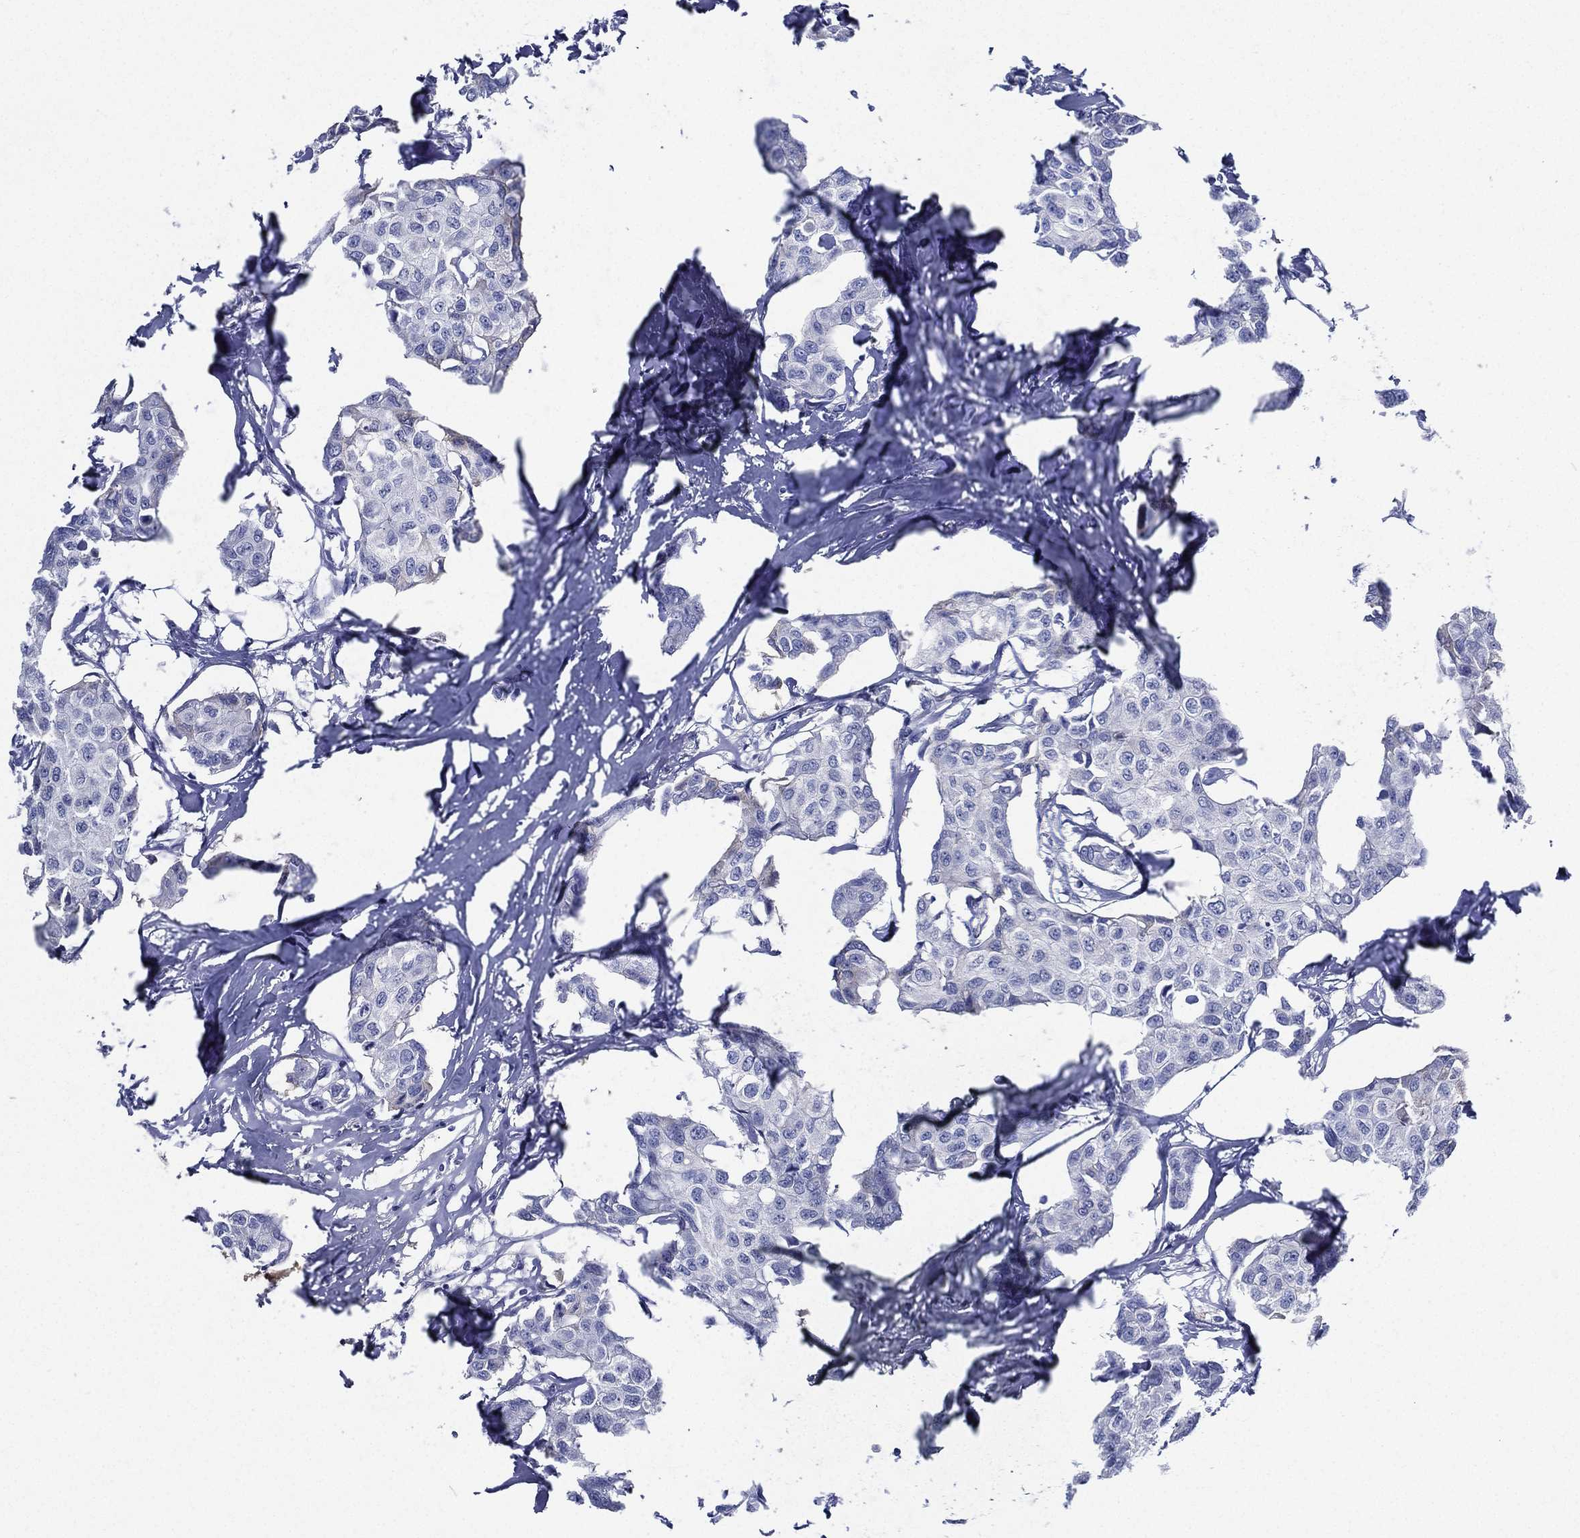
{"staining": {"intensity": "negative", "quantity": "none", "location": "none"}, "tissue": "breast cancer", "cell_type": "Tumor cells", "image_type": "cancer", "snomed": [{"axis": "morphology", "description": "Duct carcinoma"}, {"axis": "topography", "description": "Breast"}], "caption": "IHC histopathology image of neoplastic tissue: human infiltrating ductal carcinoma (breast) stained with DAB (3,3'-diaminobenzidine) displays no significant protein positivity in tumor cells.", "gene": "TMPRSS11D", "patient": {"sex": "female", "age": 80}}